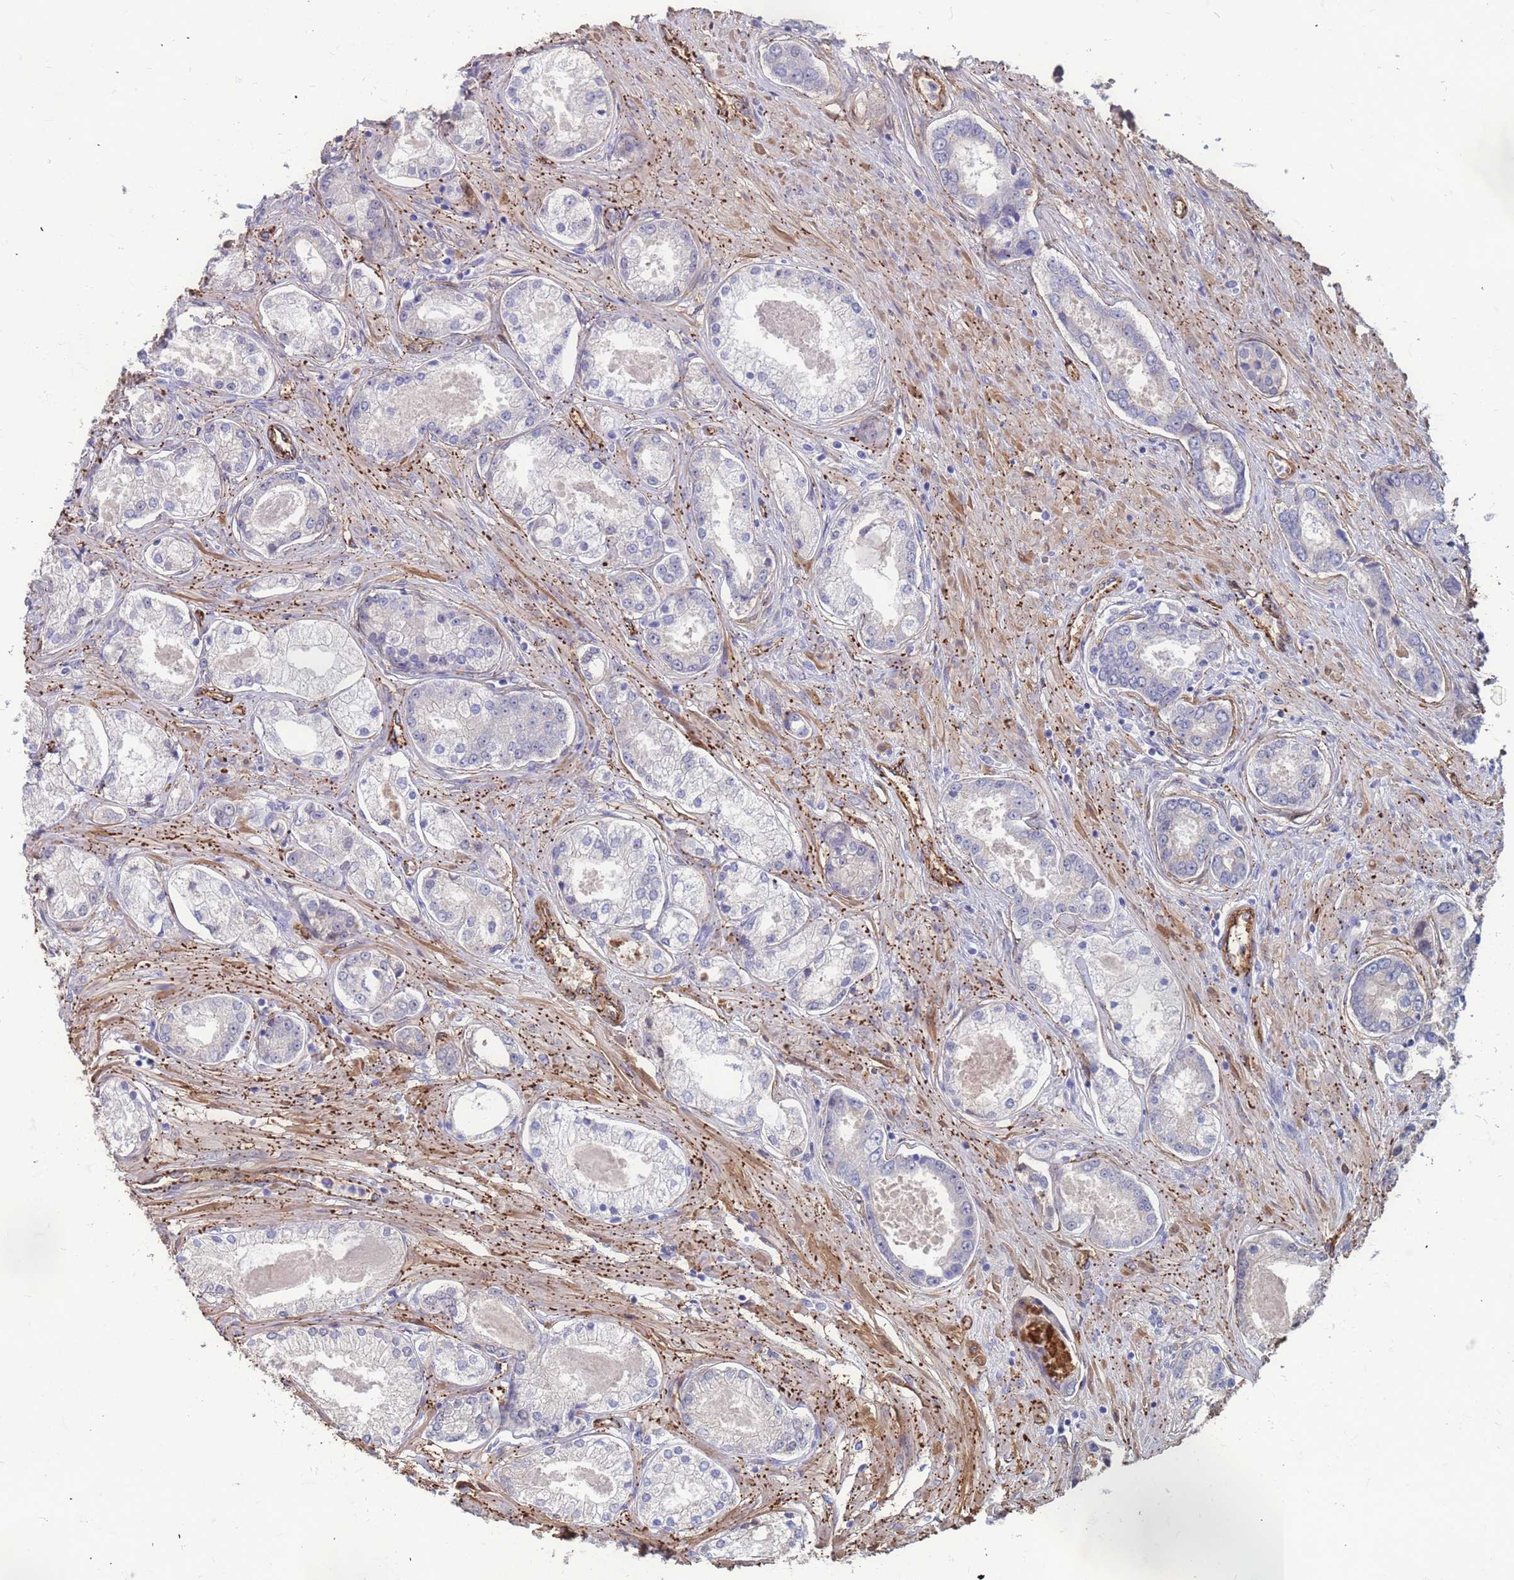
{"staining": {"intensity": "negative", "quantity": "none", "location": "none"}, "tissue": "prostate cancer", "cell_type": "Tumor cells", "image_type": "cancer", "snomed": [{"axis": "morphology", "description": "Adenocarcinoma, Low grade"}, {"axis": "topography", "description": "Prostate"}], "caption": "A high-resolution histopathology image shows immunohistochemistry staining of prostate cancer, which demonstrates no significant positivity in tumor cells.", "gene": "EHD2", "patient": {"sex": "male", "age": 68}}